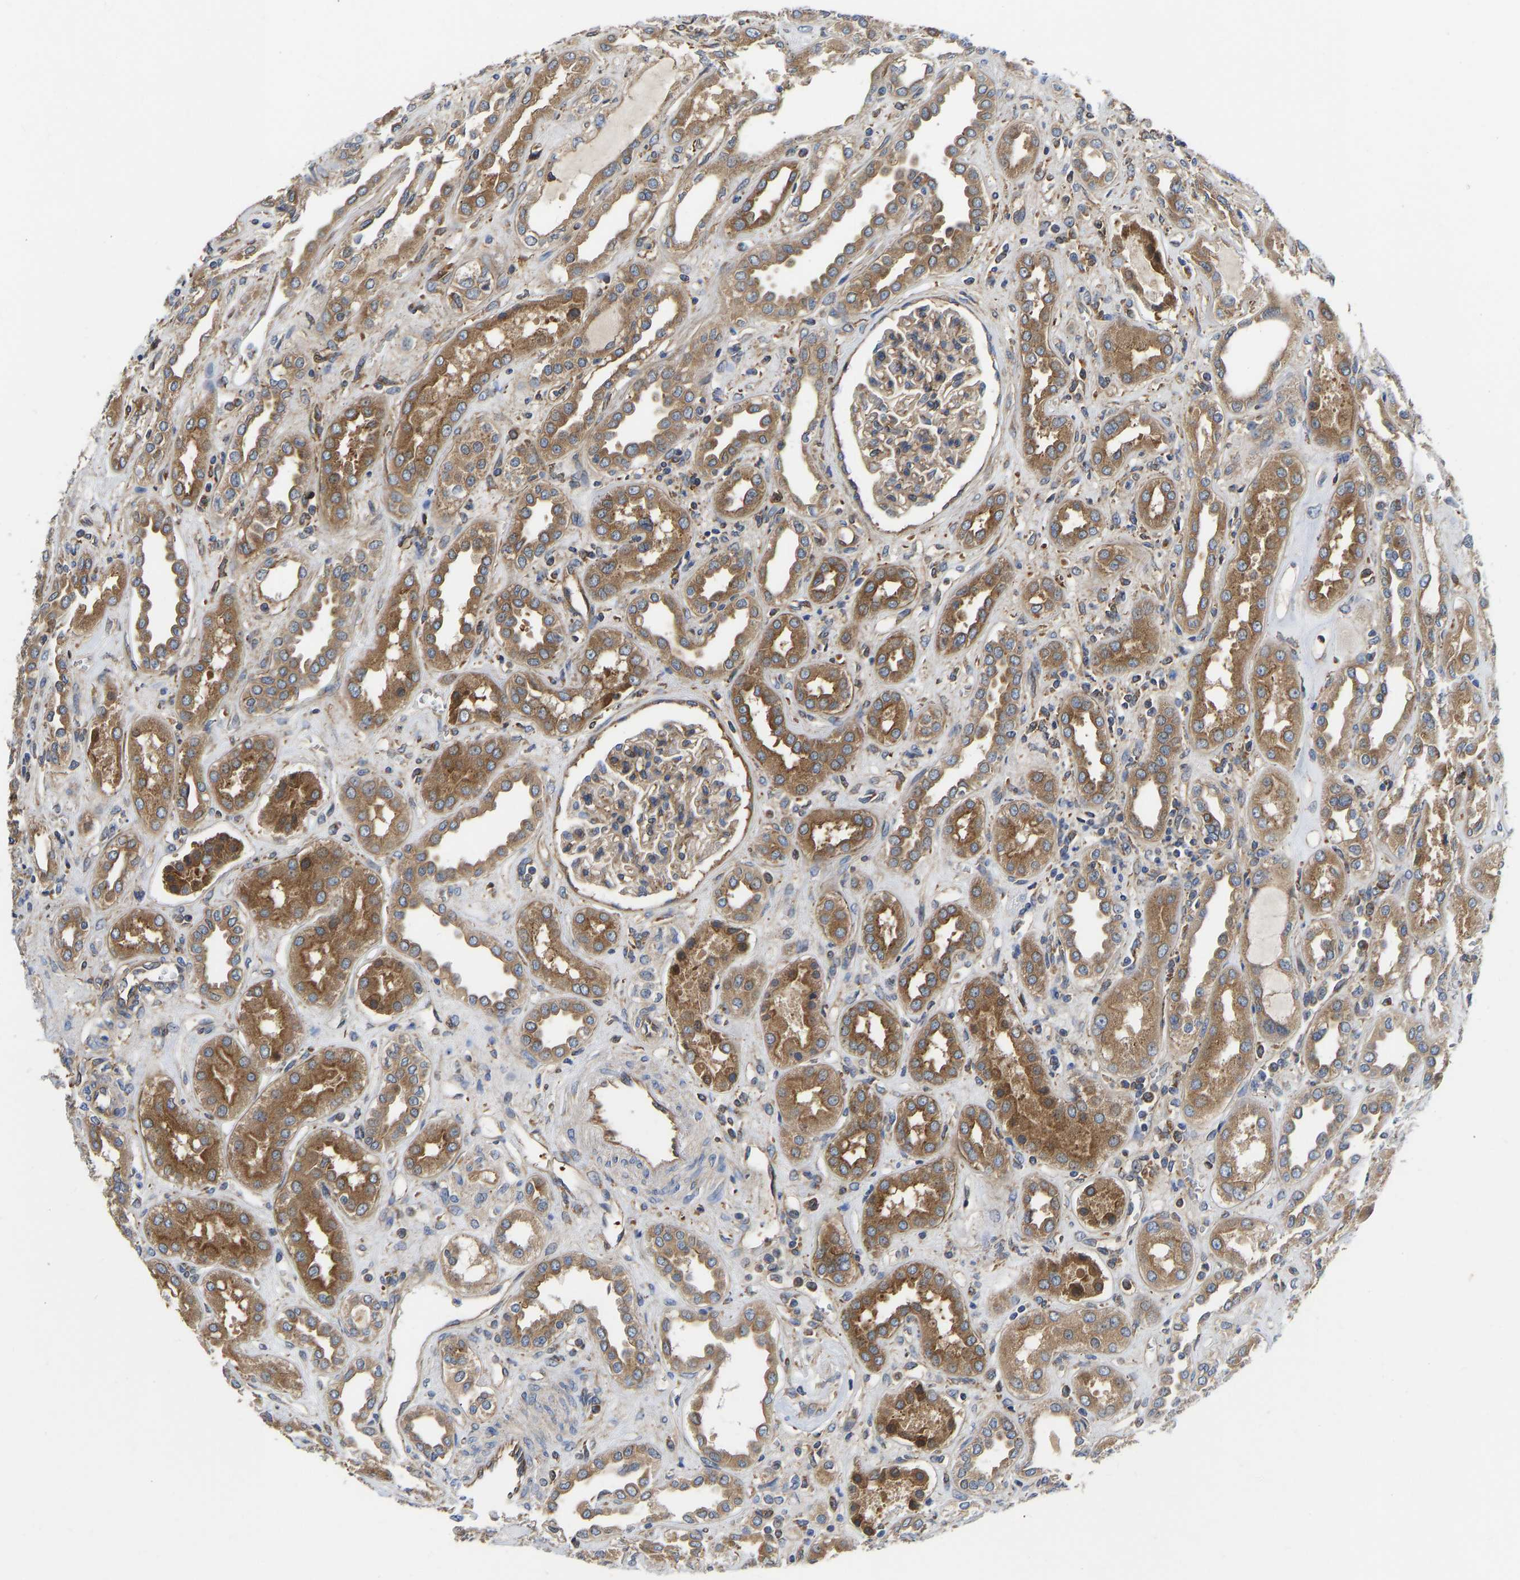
{"staining": {"intensity": "moderate", "quantity": "25%-75%", "location": "cytoplasmic/membranous"}, "tissue": "kidney", "cell_type": "Cells in glomeruli", "image_type": "normal", "snomed": [{"axis": "morphology", "description": "Normal tissue, NOS"}, {"axis": "topography", "description": "Kidney"}], "caption": "A micrograph showing moderate cytoplasmic/membranous expression in about 25%-75% of cells in glomeruli in unremarkable kidney, as visualized by brown immunohistochemical staining.", "gene": "FLNB", "patient": {"sex": "male", "age": 59}}